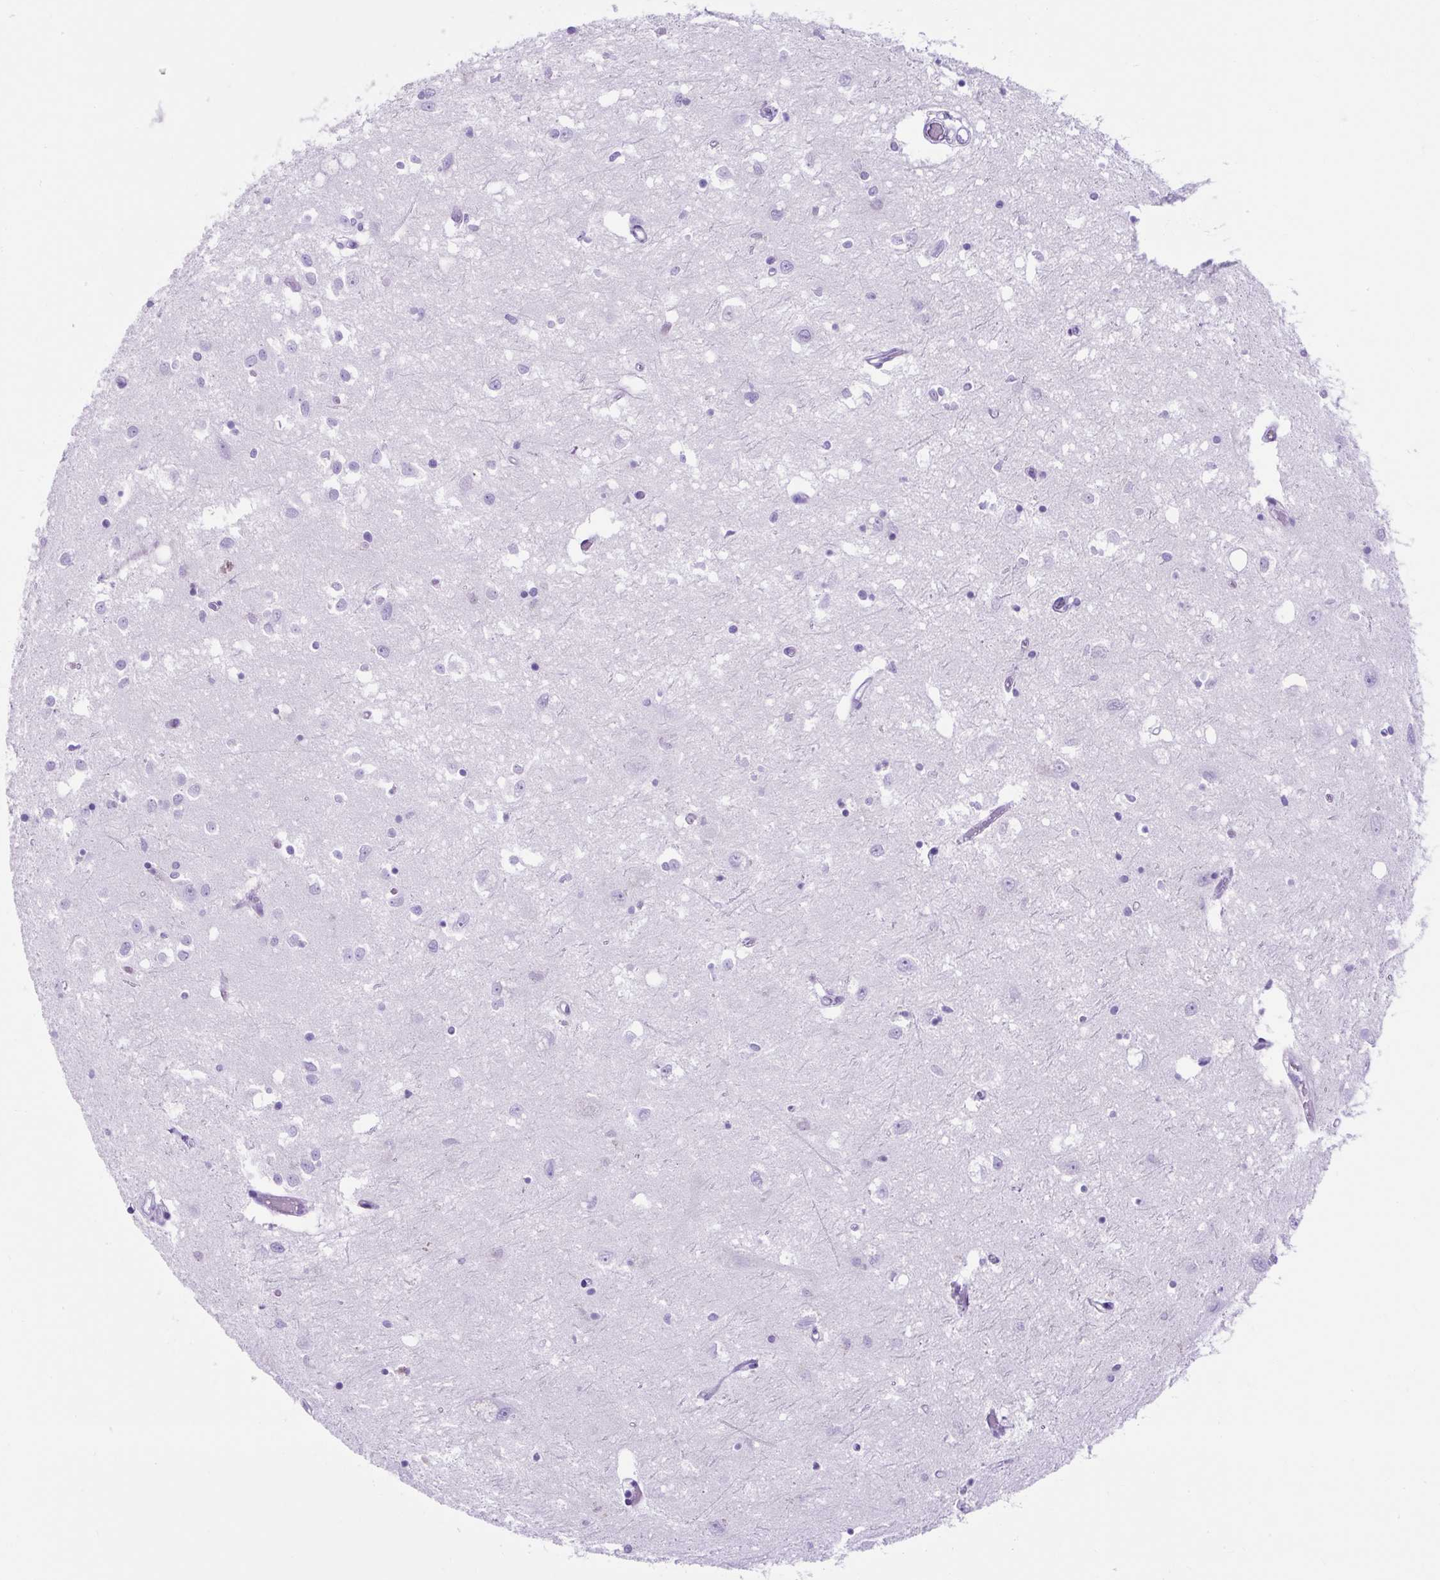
{"staining": {"intensity": "negative", "quantity": "none", "location": "none"}, "tissue": "caudate", "cell_type": "Glial cells", "image_type": "normal", "snomed": [{"axis": "morphology", "description": "Normal tissue, NOS"}, {"axis": "topography", "description": "Lateral ventricle wall"}], "caption": "The immunohistochemistry (IHC) photomicrograph has no significant staining in glial cells of caudate. The staining was performed using DAB to visualize the protein expression in brown, while the nuclei were stained in blue with hematoxylin (Magnification: 20x).", "gene": "KRT12", "patient": {"sex": "male", "age": 70}}